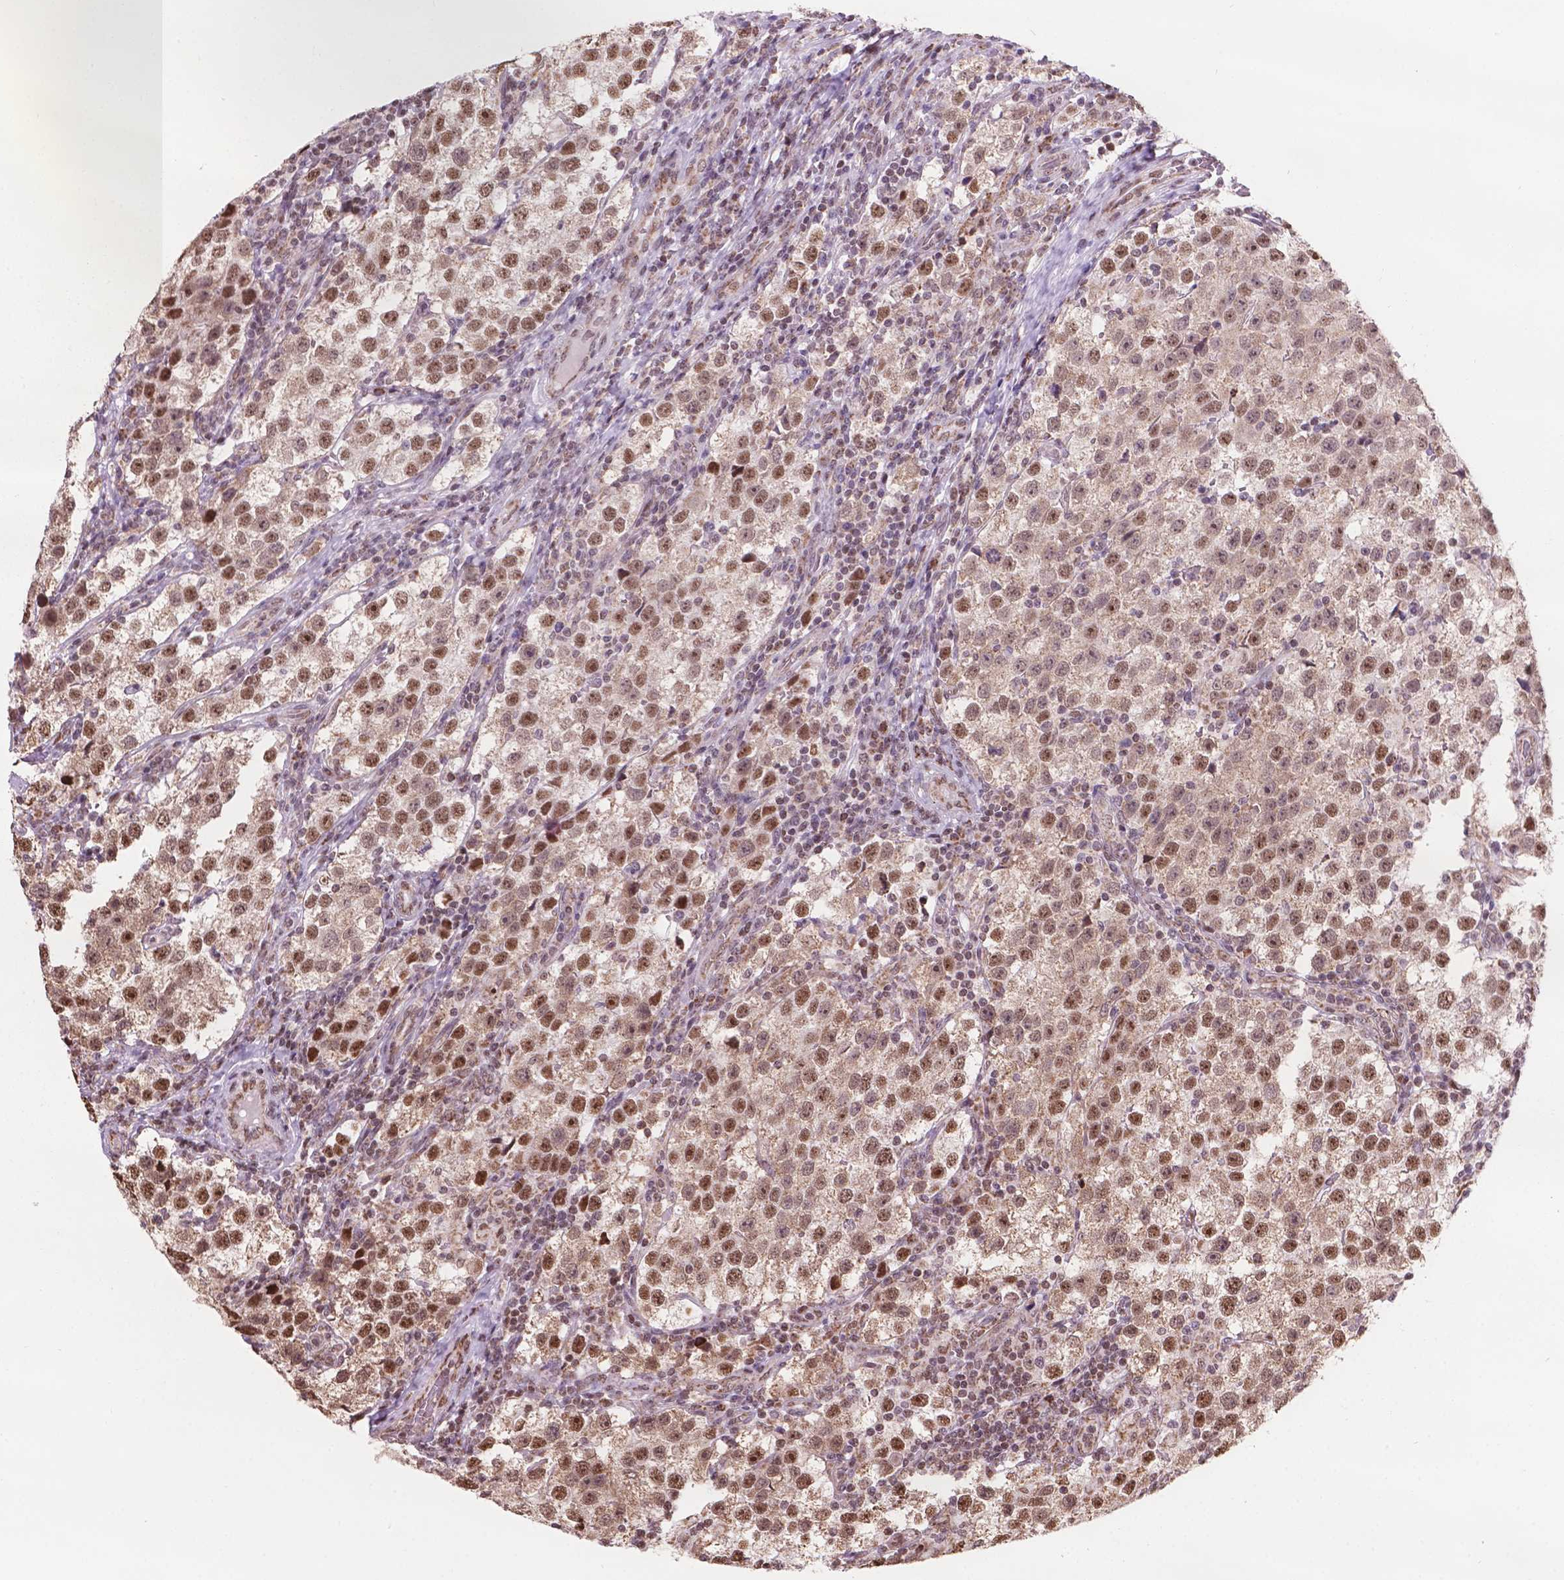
{"staining": {"intensity": "moderate", "quantity": ">75%", "location": "cytoplasmic/membranous,nuclear"}, "tissue": "testis cancer", "cell_type": "Tumor cells", "image_type": "cancer", "snomed": [{"axis": "morphology", "description": "Seminoma, NOS"}, {"axis": "topography", "description": "Testis"}], "caption": "Protein expression analysis of human testis cancer reveals moderate cytoplasmic/membranous and nuclear staining in about >75% of tumor cells.", "gene": "NDUFA10", "patient": {"sex": "male", "age": 37}}